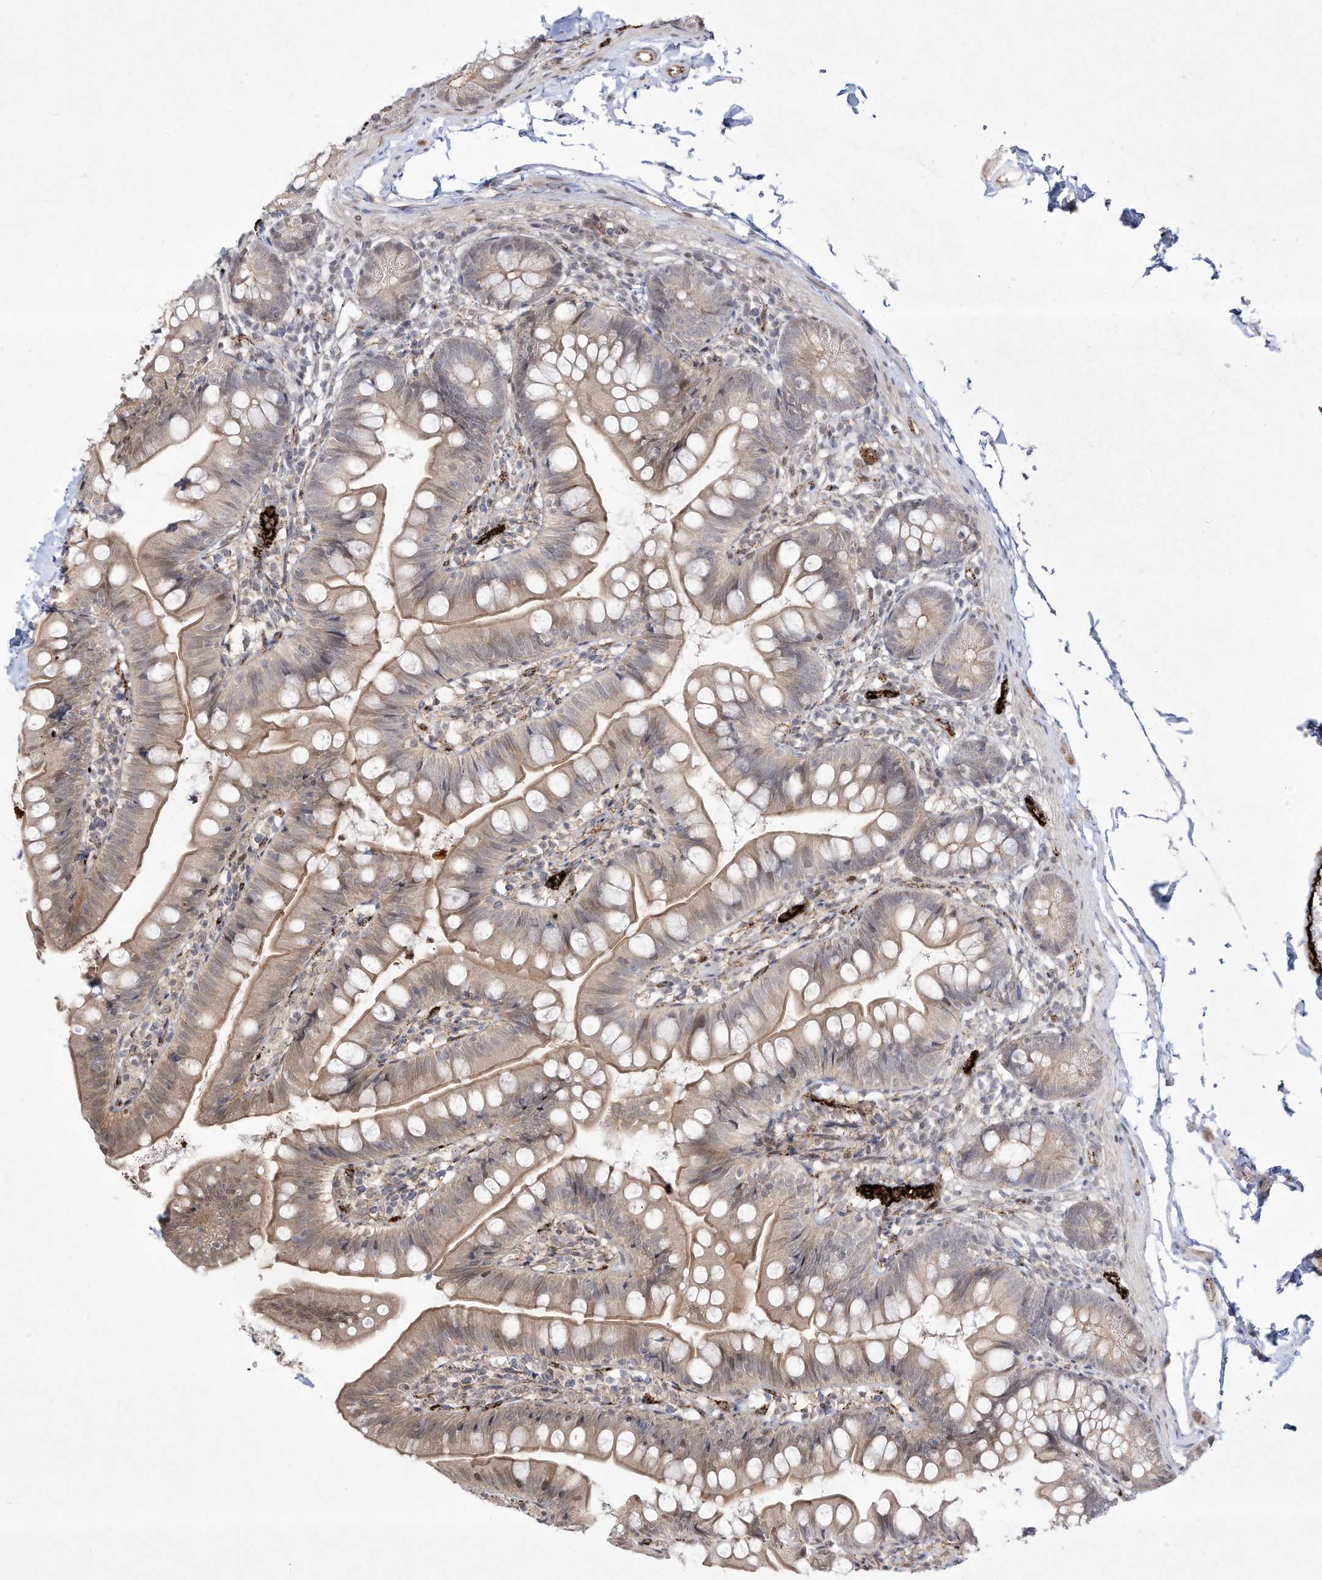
{"staining": {"intensity": "moderate", "quantity": "25%-75%", "location": "cytoplasmic/membranous"}, "tissue": "small intestine", "cell_type": "Glandular cells", "image_type": "normal", "snomed": [{"axis": "morphology", "description": "Normal tissue, NOS"}, {"axis": "topography", "description": "Small intestine"}], "caption": "A brown stain labels moderate cytoplasmic/membranous staining of a protein in glandular cells of unremarkable human small intestine.", "gene": "ZGRF1", "patient": {"sex": "male", "age": 7}}